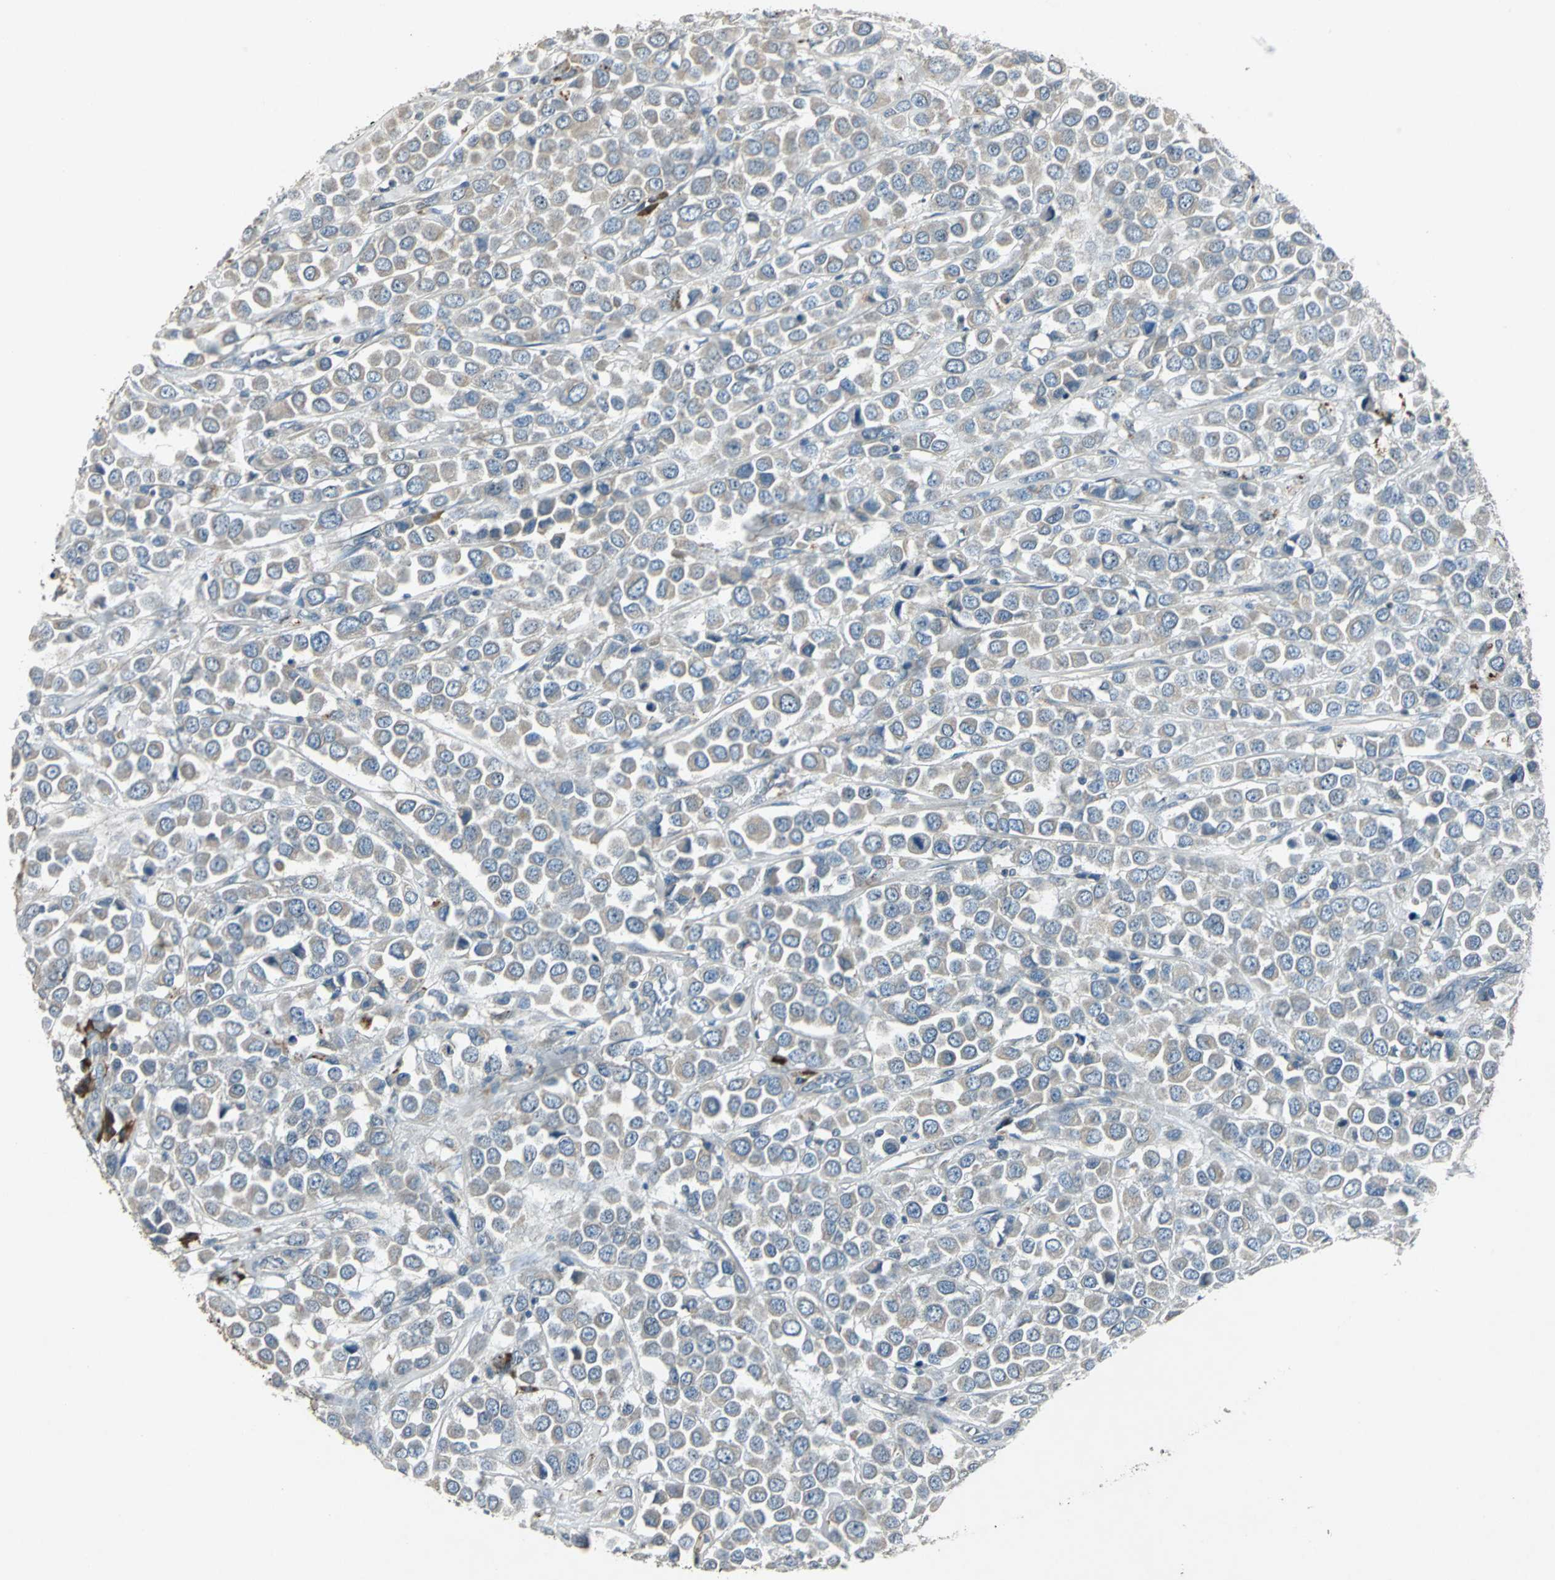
{"staining": {"intensity": "weak", "quantity": ">75%", "location": "cytoplasmic/membranous"}, "tissue": "breast cancer", "cell_type": "Tumor cells", "image_type": "cancer", "snomed": [{"axis": "morphology", "description": "Duct carcinoma"}, {"axis": "topography", "description": "Breast"}], "caption": "A high-resolution photomicrograph shows IHC staining of breast infiltrating ductal carcinoma, which demonstrates weak cytoplasmic/membranous positivity in approximately >75% of tumor cells.", "gene": "SLC2A13", "patient": {"sex": "female", "age": 61}}